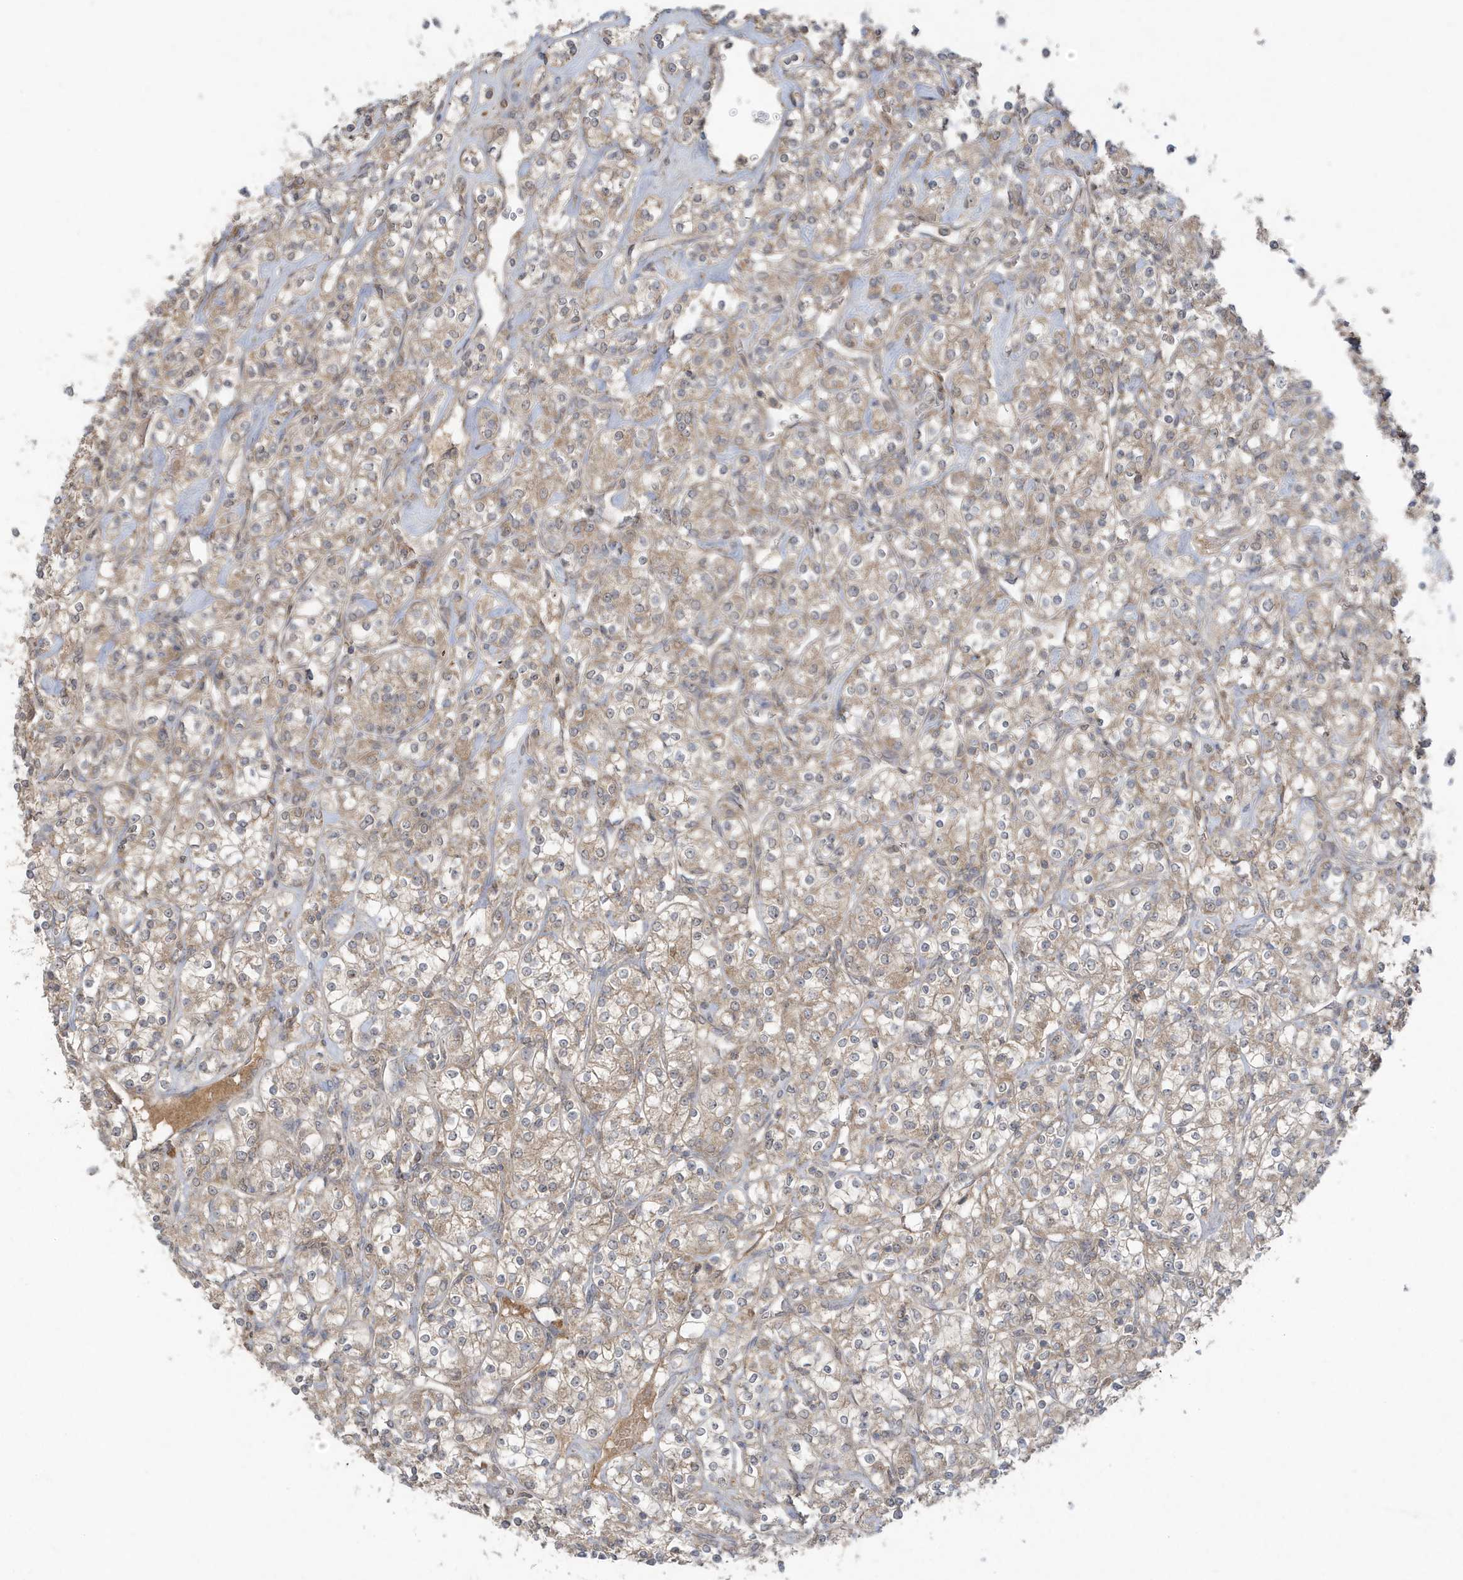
{"staining": {"intensity": "weak", "quantity": ">75%", "location": "cytoplasmic/membranous"}, "tissue": "renal cancer", "cell_type": "Tumor cells", "image_type": "cancer", "snomed": [{"axis": "morphology", "description": "Adenocarcinoma, NOS"}, {"axis": "topography", "description": "Kidney"}], "caption": "A high-resolution photomicrograph shows immunohistochemistry staining of renal adenocarcinoma, which shows weak cytoplasmic/membranous staining in about >75% of tumor cells.", "gene": "C1RL", "patient": {"sex": "male", "age": 77}}